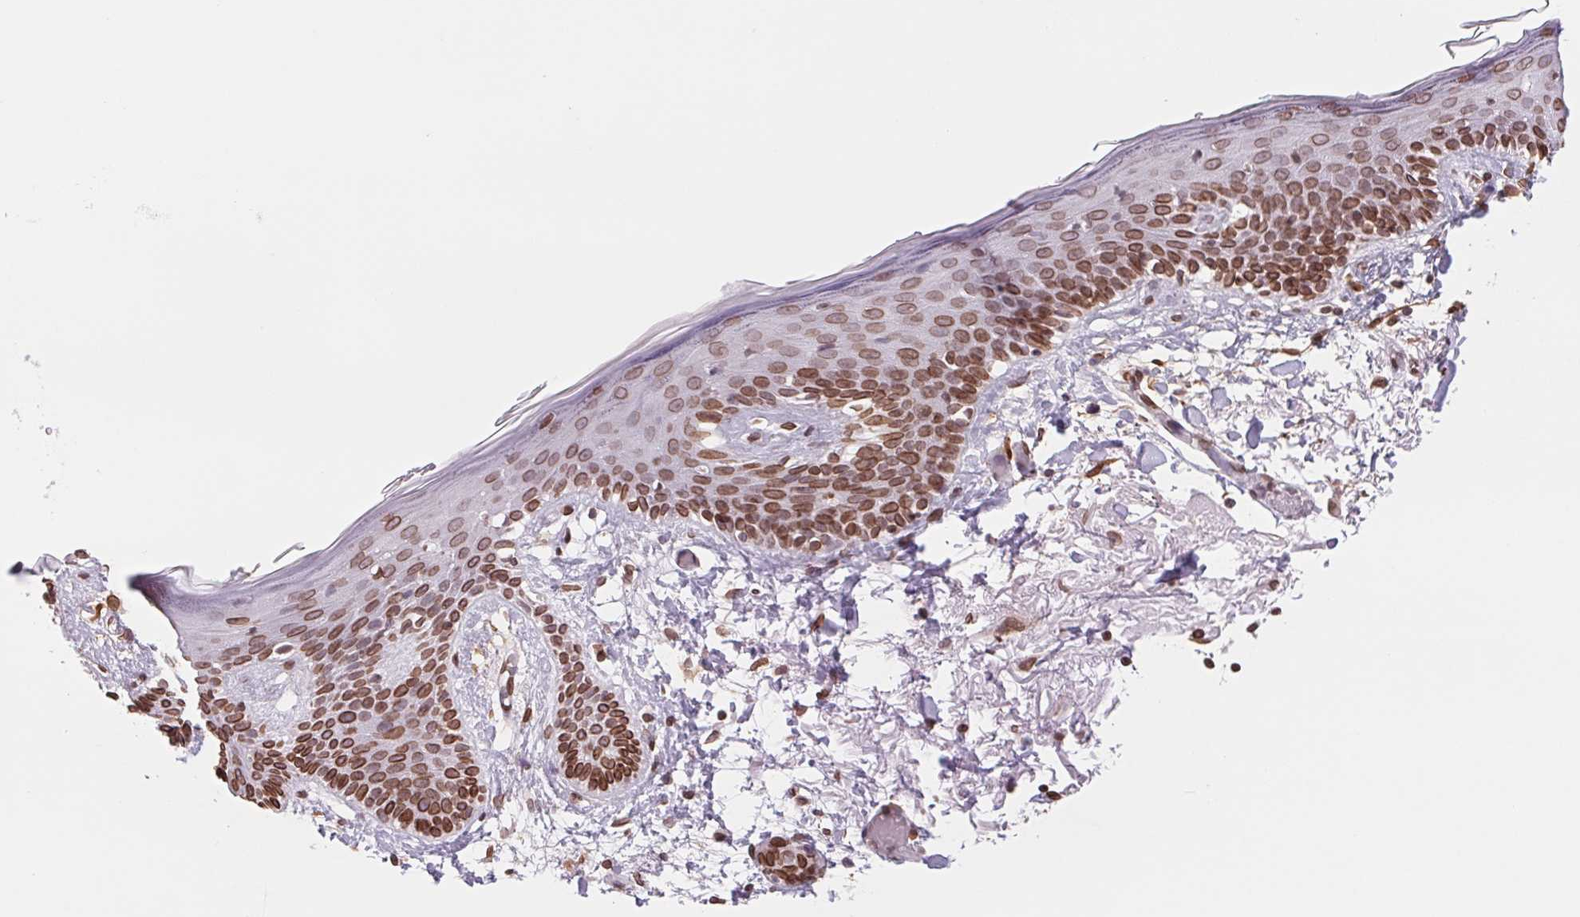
{"staining": {"intensity": "strong", "quantity": ">75%", "location": "nuclear"}, "tissue": "skin", "cell_type": "Fibroblasts", "image_type": "normal", "snomed": [{"axis": "morphology", "description": "Normal tissue, NOS"}, {"axis": "topography", "description": "Skin"}], "caption": "Approximately >75% of fibroblasts in benign skin display strong nuclear protein positivity as visualized by brown immunohistochemical staining.", "gene": "LMNB2", "patient": {"sex": "male", "age": 79}}